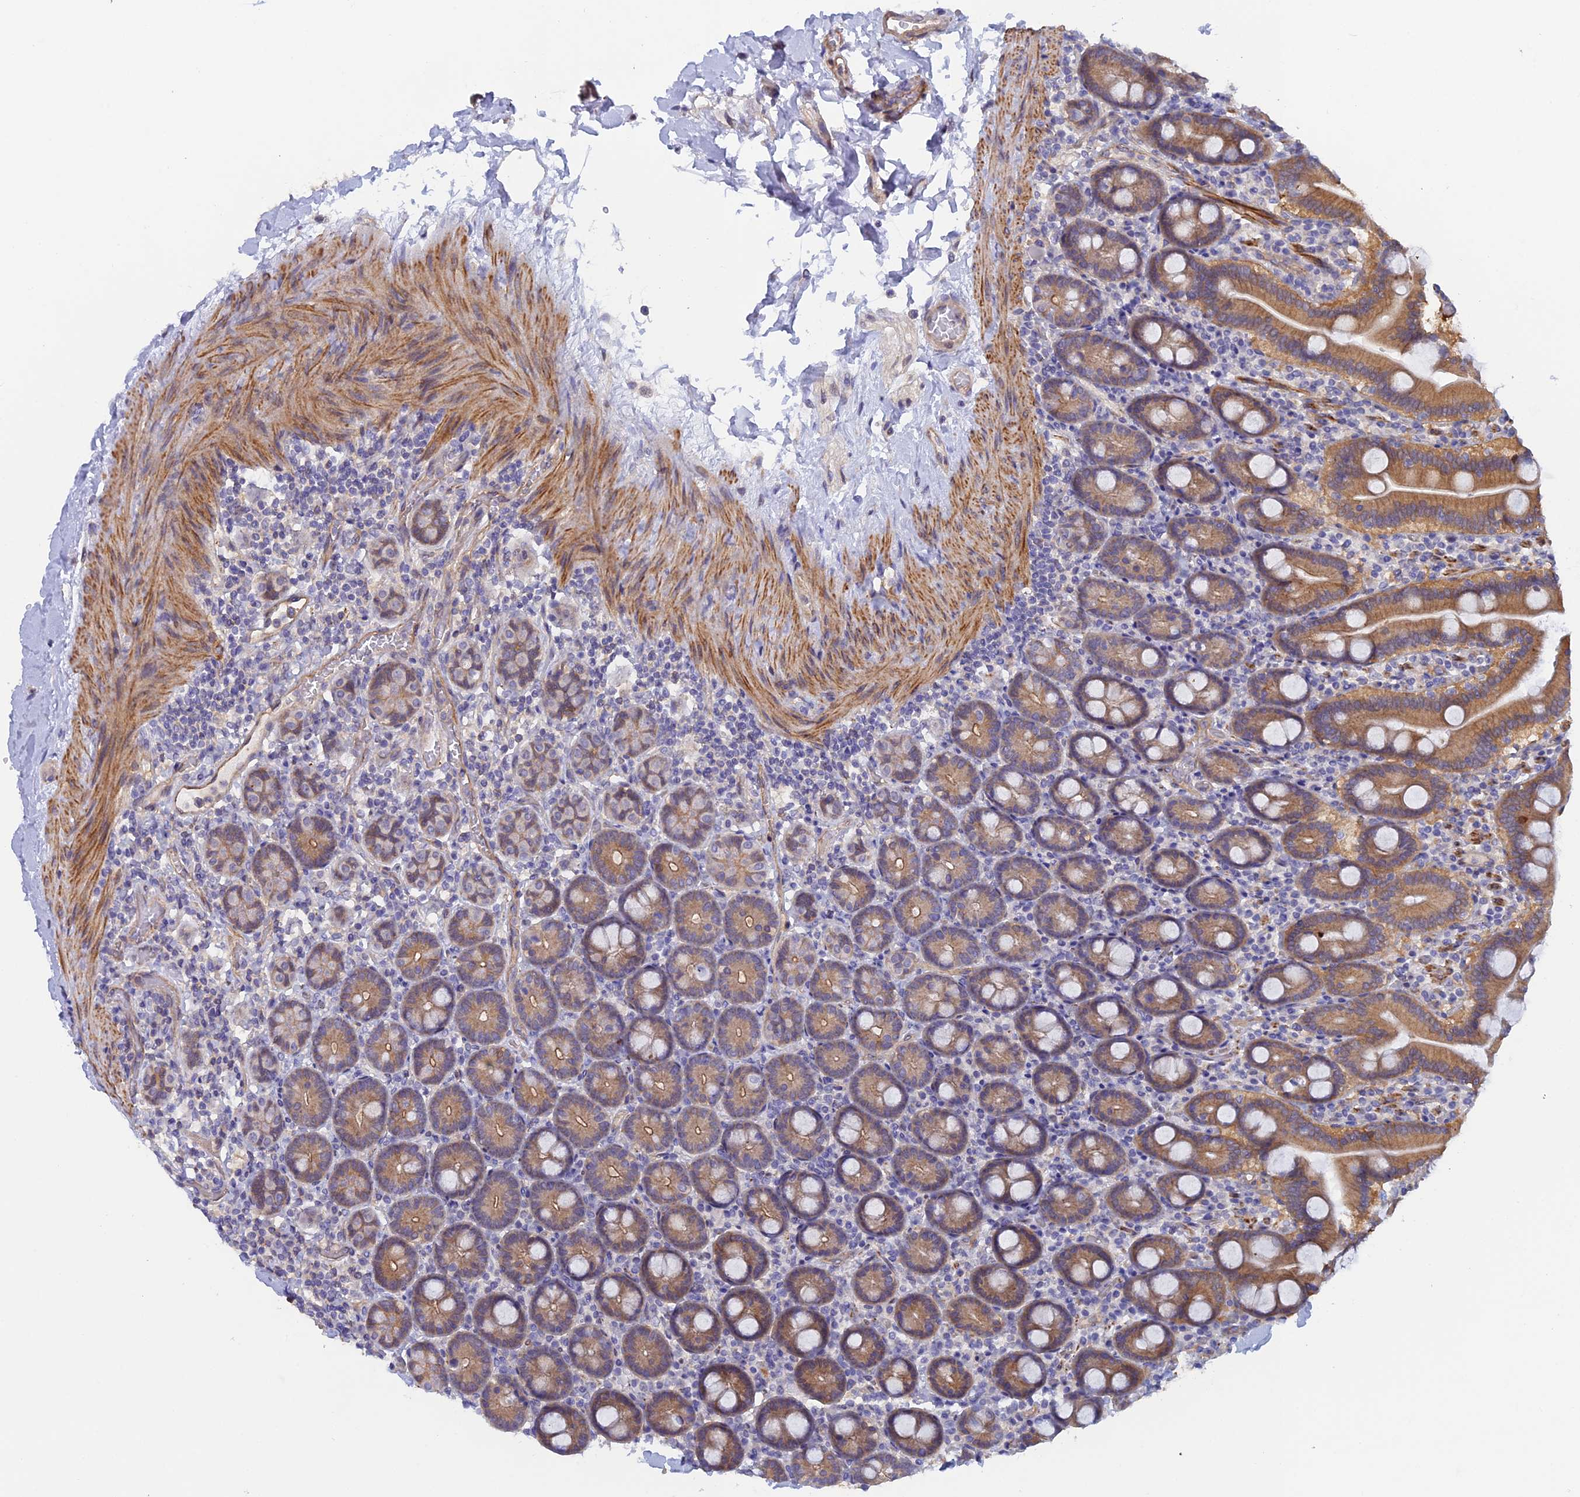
{"staining": {"intensity": "moderate", "quantity": ">75%", "location": "cytoplasmic/membranous"}, "tissue": "duodenum", "cell_type": "Glandular cells", "image_type": "normal", "snomed": [{"axis": "morphology", "description": "Normal tissue, NOS"}, {"axis": "topography", "description": "Duodenum"}], "caption": "The micrograph displays immunohistochemical staining of benign duodenum. There is moderate cytoplasmic/membranous positivity is seen in about >75% of glandular cells. The staining was performed using DAB, with brown indicating positive protein expression. Nuclei are stained blue with hematoxylin.", "gene": "FZR1", "patient": {"sex": "male", "age": 55}}